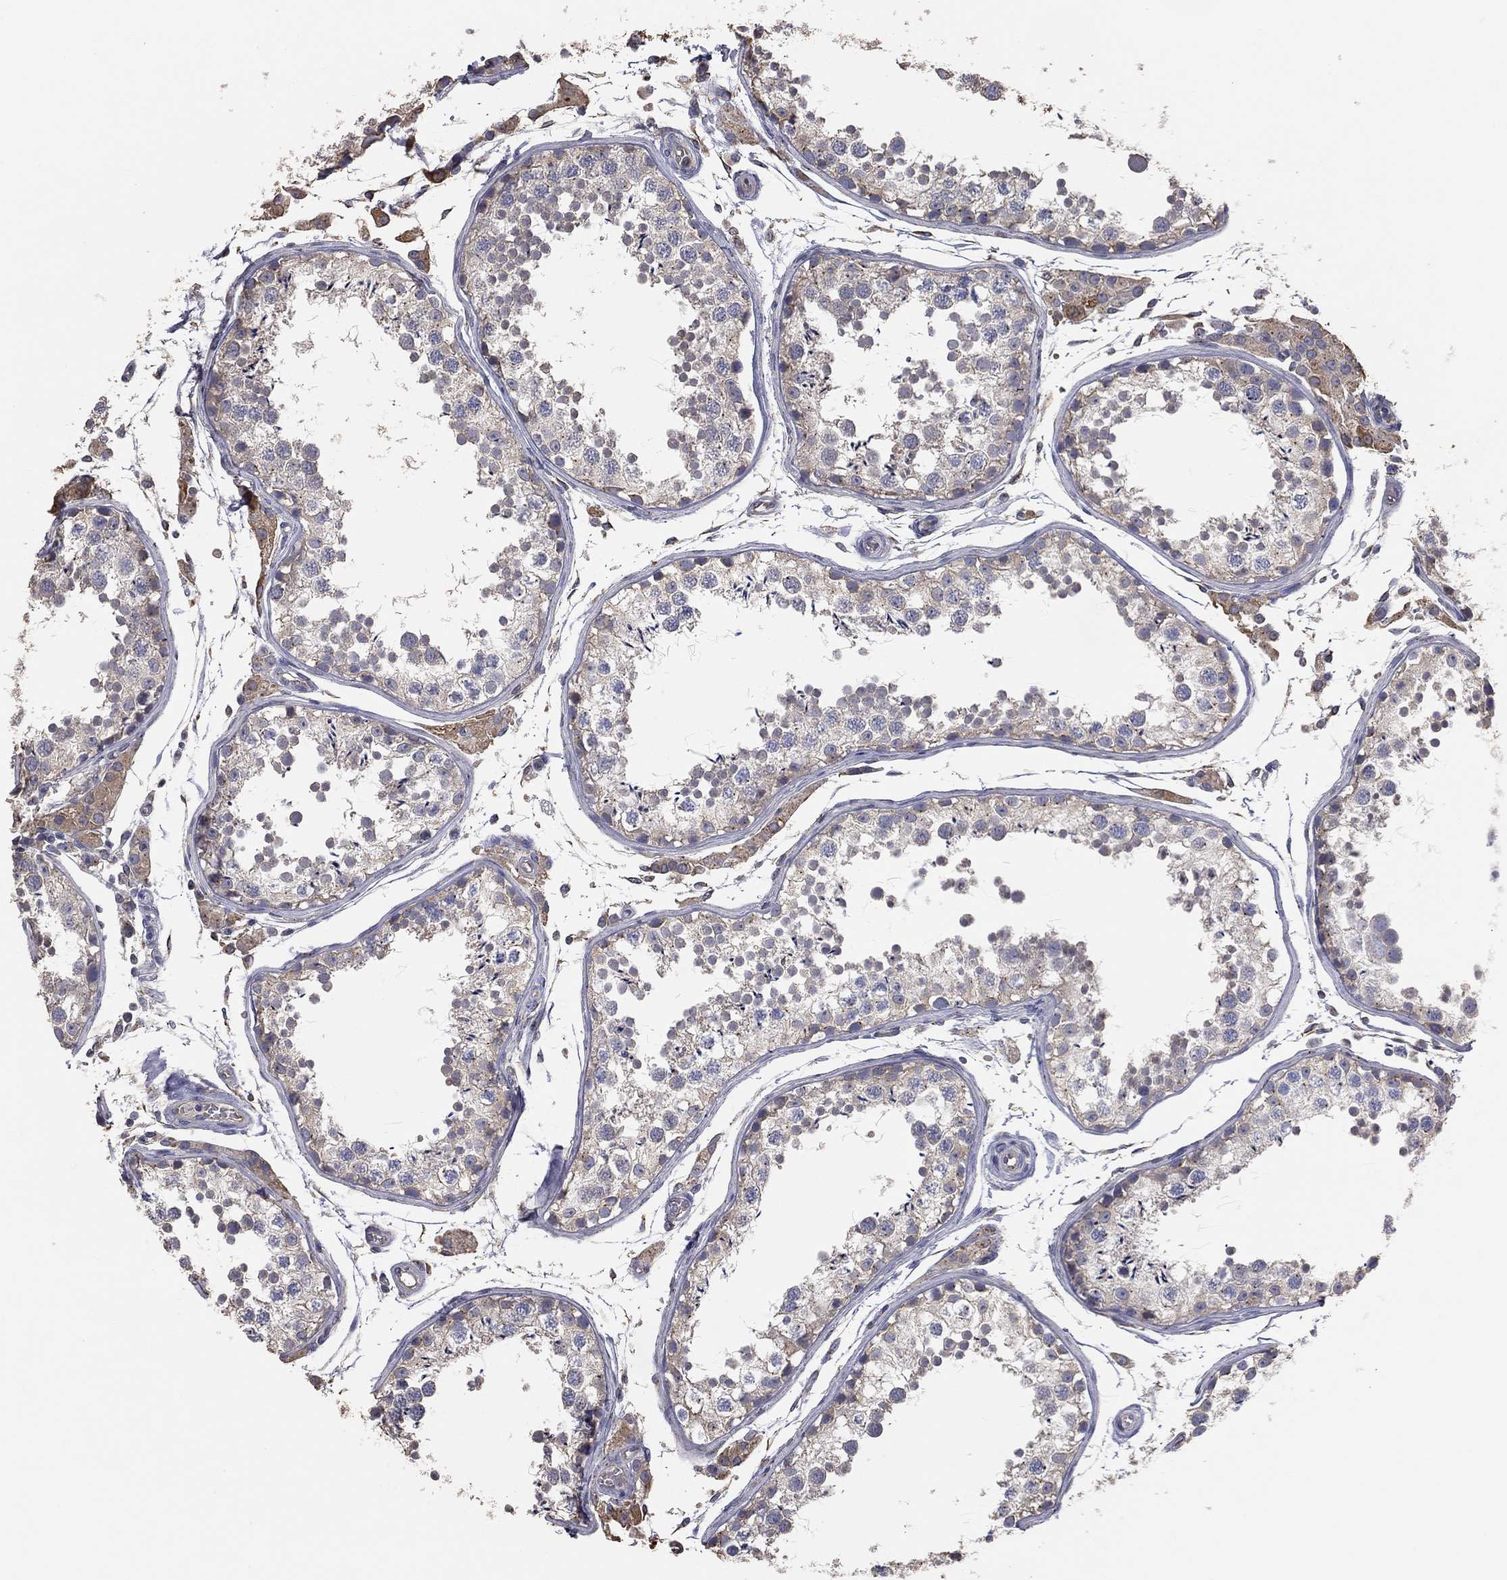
{"staining": {"intensity": "negative", "quantity": "none", "location": "none"}, "tissue": "testis", "cell_type": "Cells in seminiferous ducts", "image_type": "normal", "snomed": [{"axis": "morphology", "description": "Normal tissue, NOS"}, {"axis": "topography", "description": "Testis"}], "caption": "There is no significant expression in cells in seminiferous ducts of testis. (Stains: DAB immunohistochemistry with hematoxylin counter stain, Microscopy: brightfield microscopy at high magnification).", "gene": "CROCC", "patient": {"sex": "male", "age": 29}}